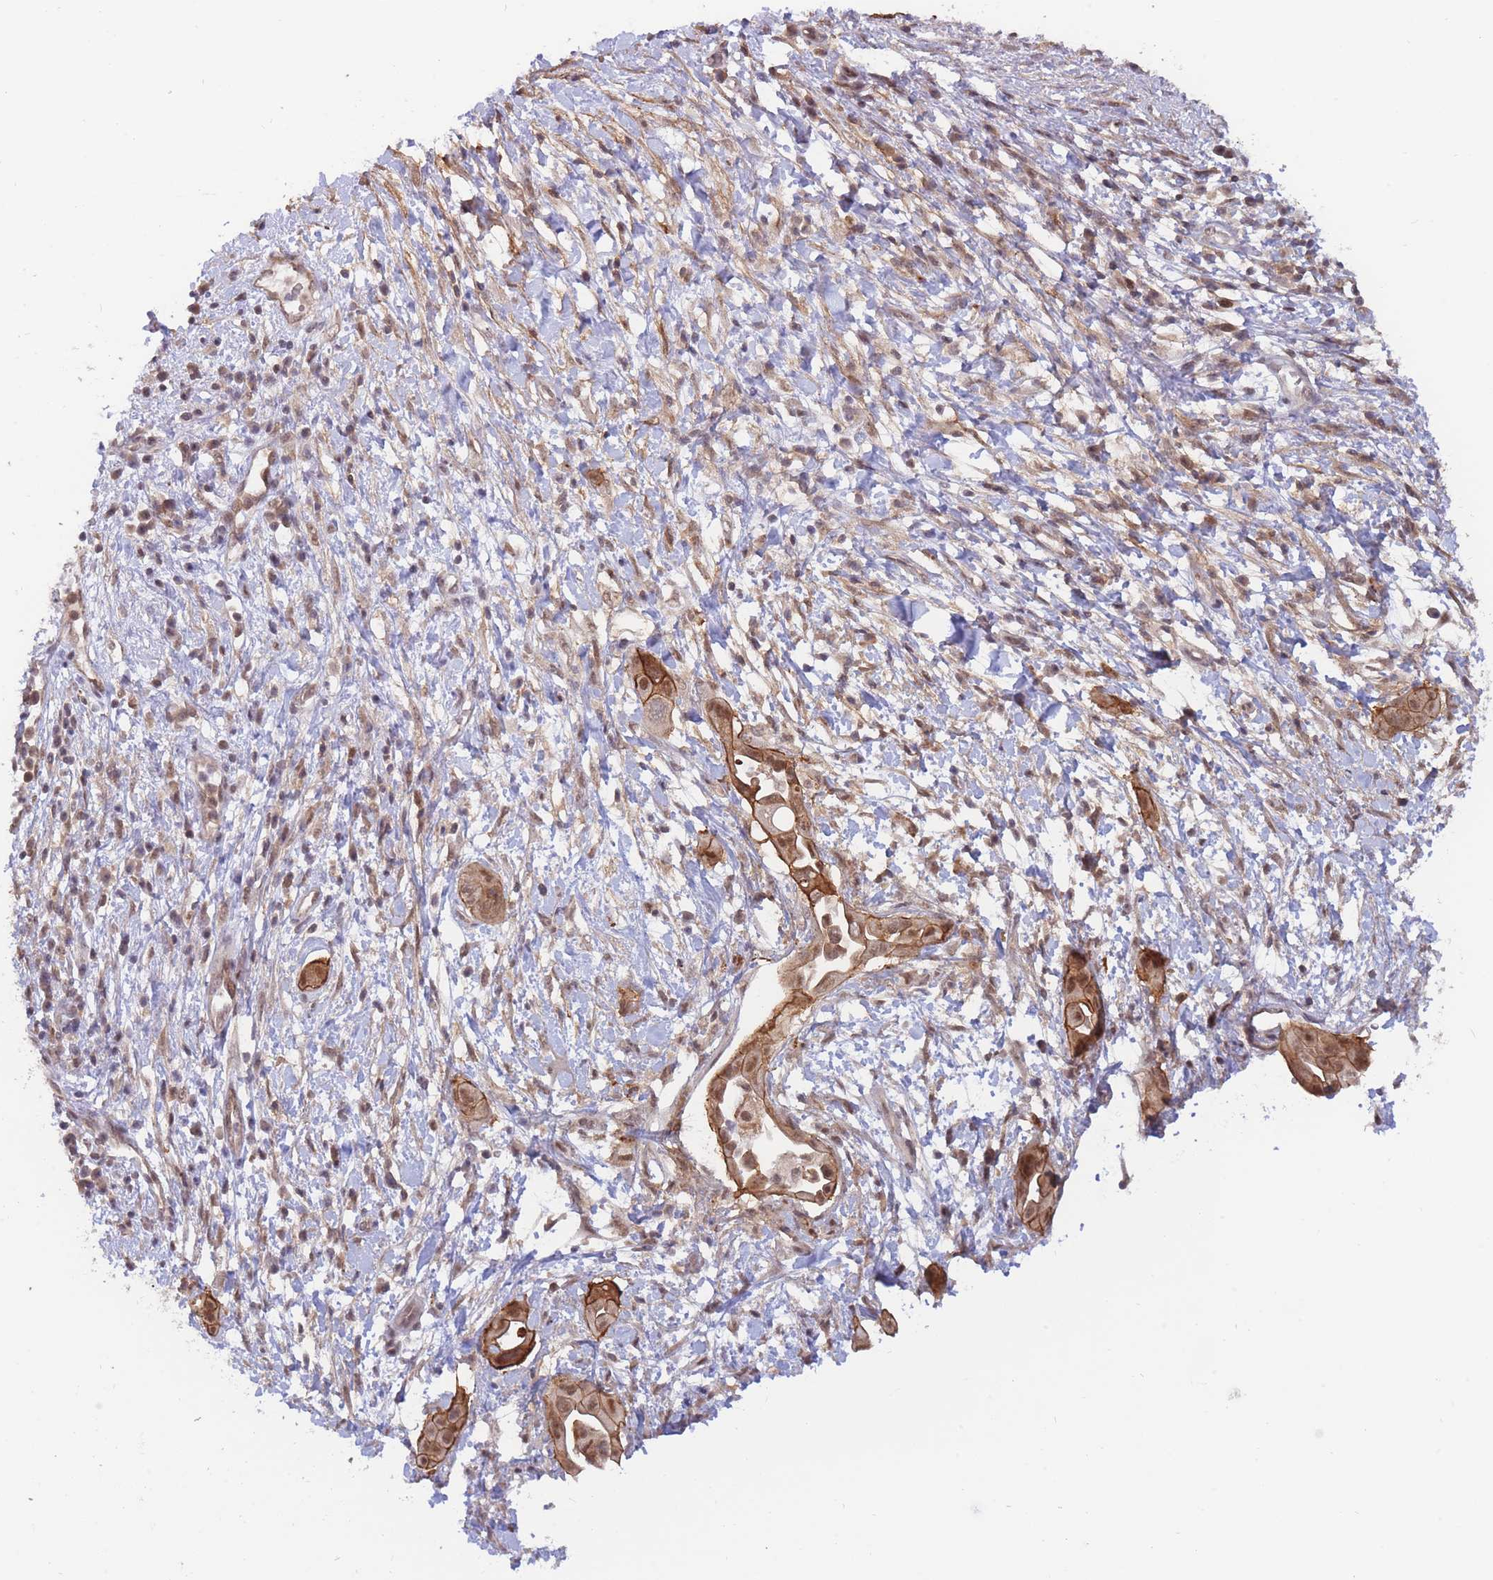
{"staining": {"intensity": "strong", "quantity": ">75%", "location": "cytoplasmic/membranous,nuclear"}, "tissue": "pancreatic cancer", "cell_type": "Tumor cells", "image_type": "cancer", "snomed": [{"axis": "morphology", "description": "Adenocarcinoma, NOS"}, {"axis": "topography", "description": "Pancreas"}], "caption": "Pancreatic cancer tissue demonstrates strong cytoplasmic/membranous and nuclear positivity in approximately >75% of tumor cells, visualized by immunohistochemistry.", "gene": "BOD1L1", "patient": {"sex": "male", "age": 68}}